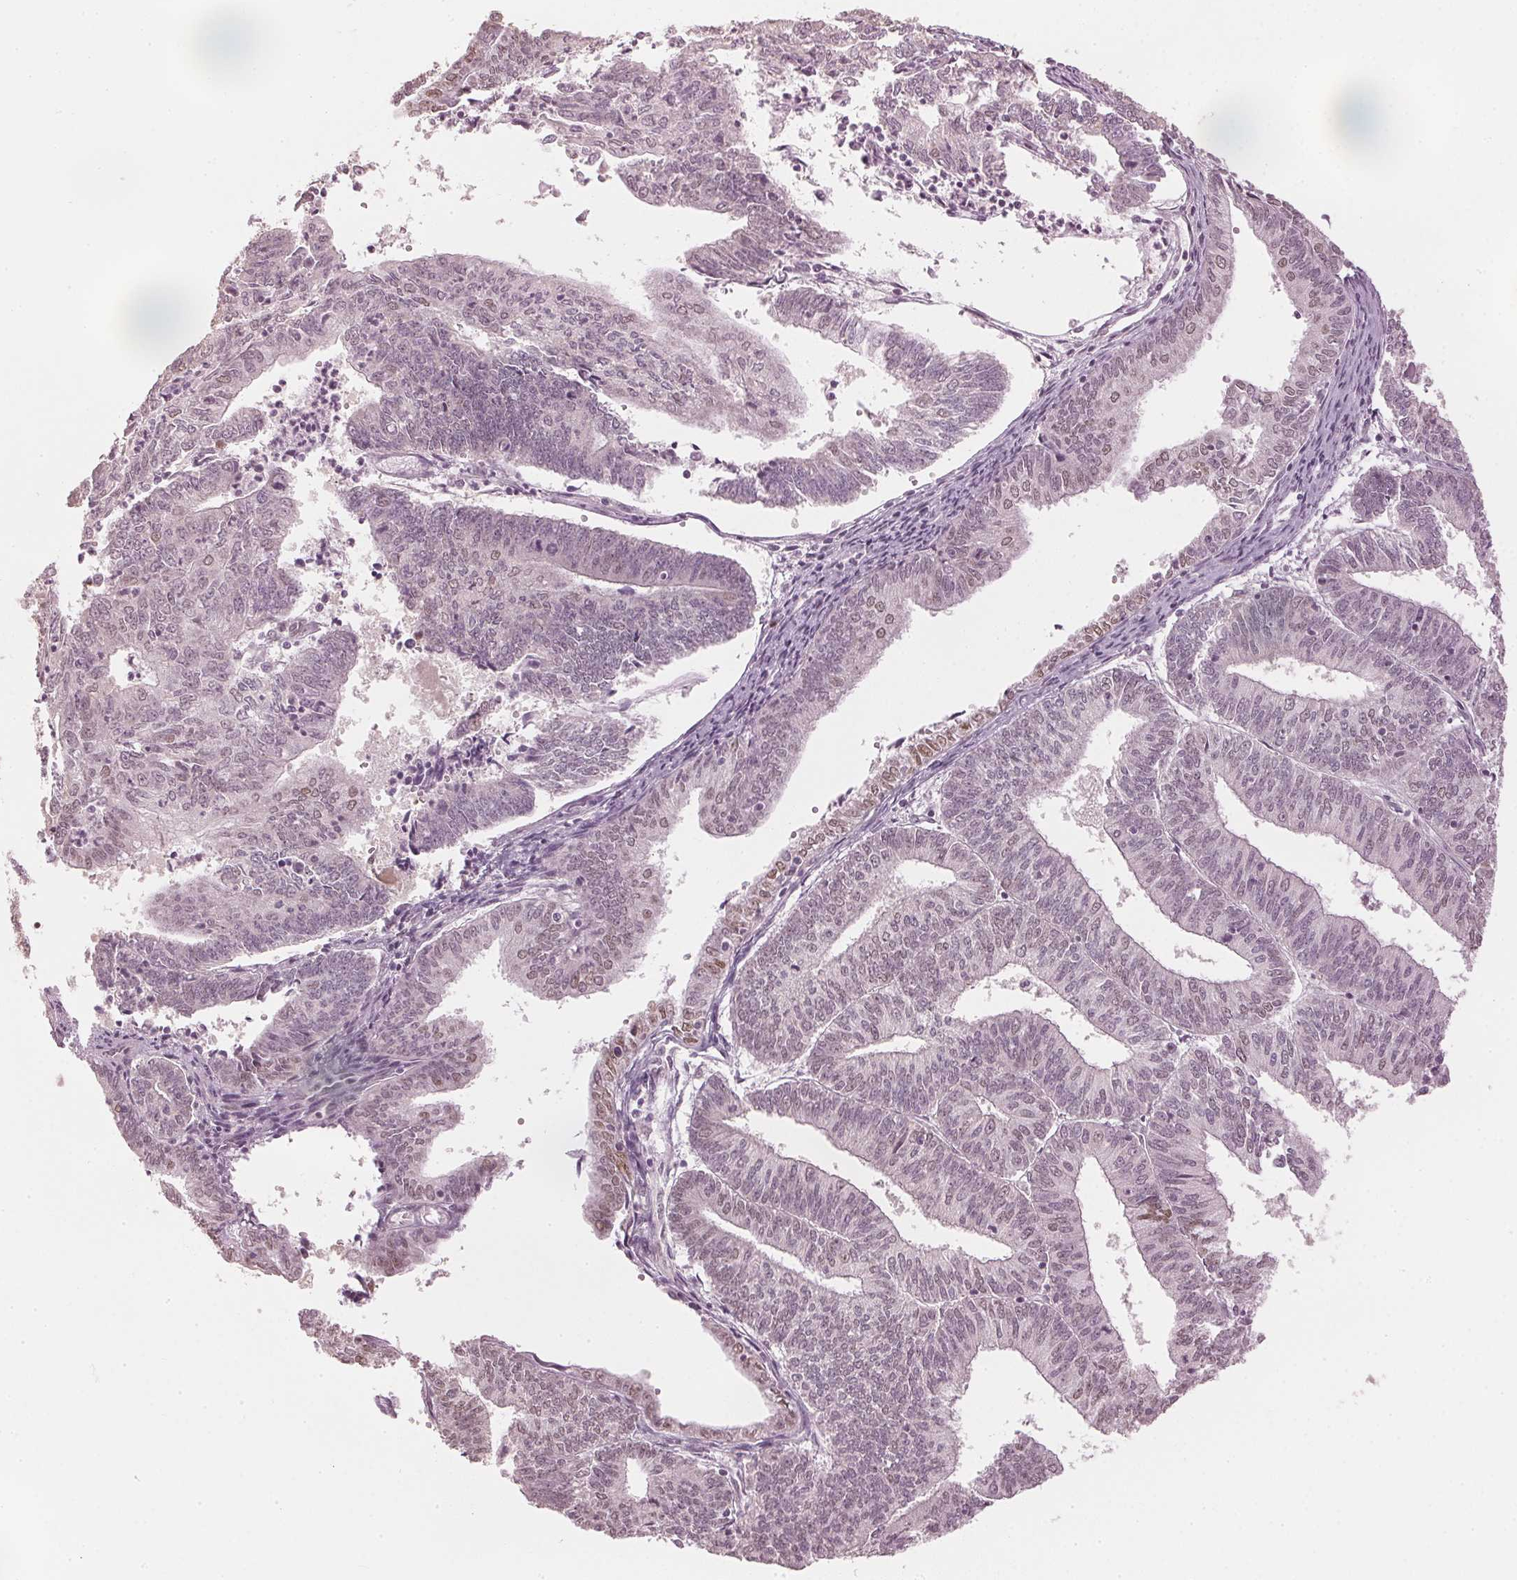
{"staining": {"intensity": "moderate", "quantity": "<25%", "location": "nuclear"}, "tissue": "endometrial cancer", "cell_type": "Tumor cells", "image_type": "cancer", "snomed": [{"axis": "morphology", "description": "Adenocarcinoma, NOS"}, {"axis": "topography", "description": "Endometrium"}], "caption": "Protein staining by immunohistochemistry (IHC) demonstrates moderate nuclear staining in approximately <25% of tumor cells in endometrial cancer (adenocarcinoma).", "gene": "SLC39A3", "patient": {"sex": "female", "age": 61}}